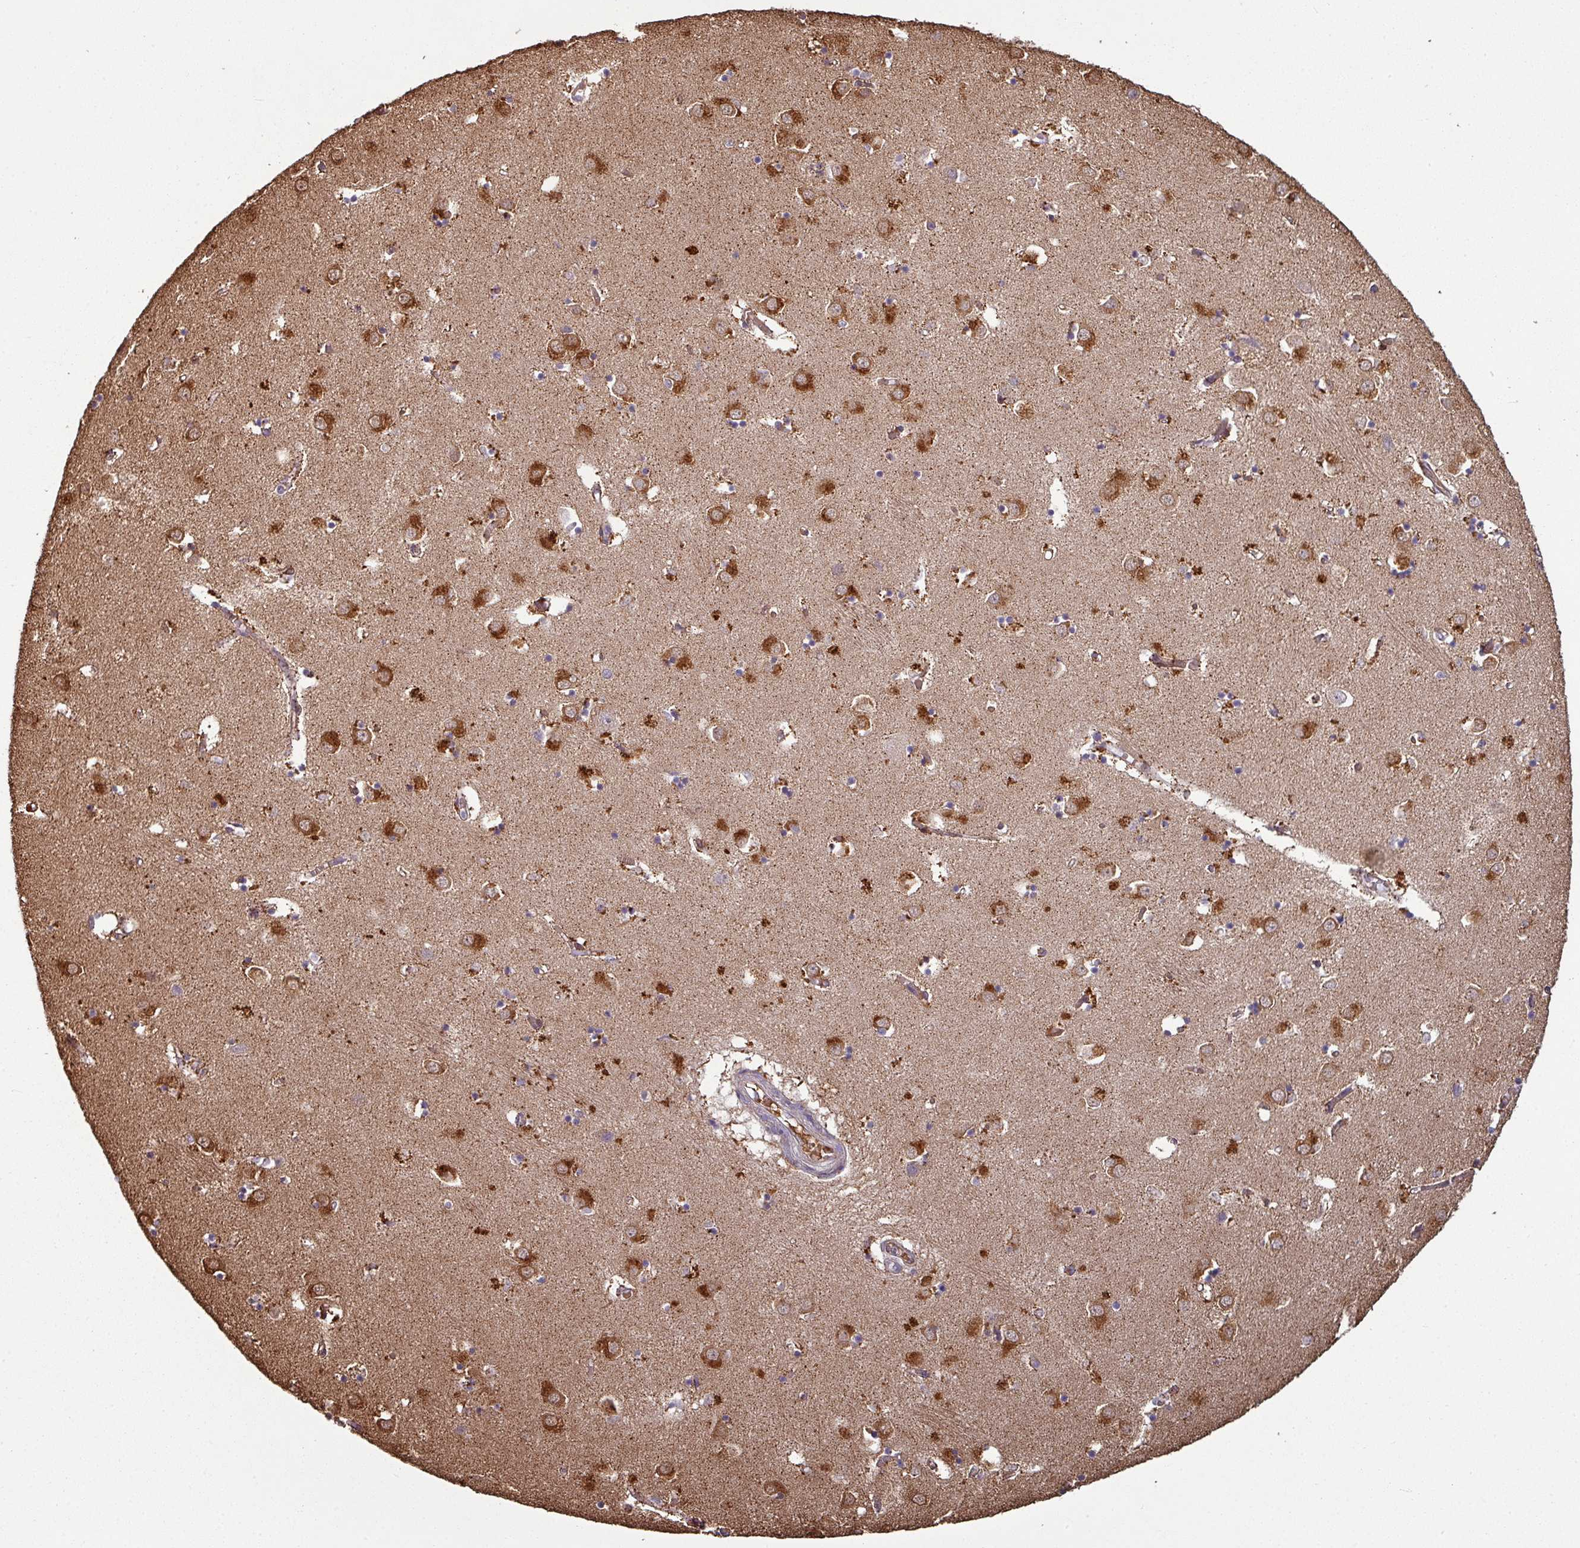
{"staining": {"intensity": "moderate", "quantity": "25%-75%", "location": "cytoplasmic/membranous"}, "tissue": "caudate", "cell_type": "Glial cells", "image_type": "normal", "snomed": [{"axis": "morphology", "description": "Normal tissue, NOS"}, {"axis": "topography", "description": "Lateral ventricle wall"}], "caption": "Glial cells reveal medium levels of moderate cytoplasmic/membranous staining in approximately 25%-75% of cells in benign human caudate.", "gene": "NHSL2", "patient": {"sex": "male", "age": 70}}